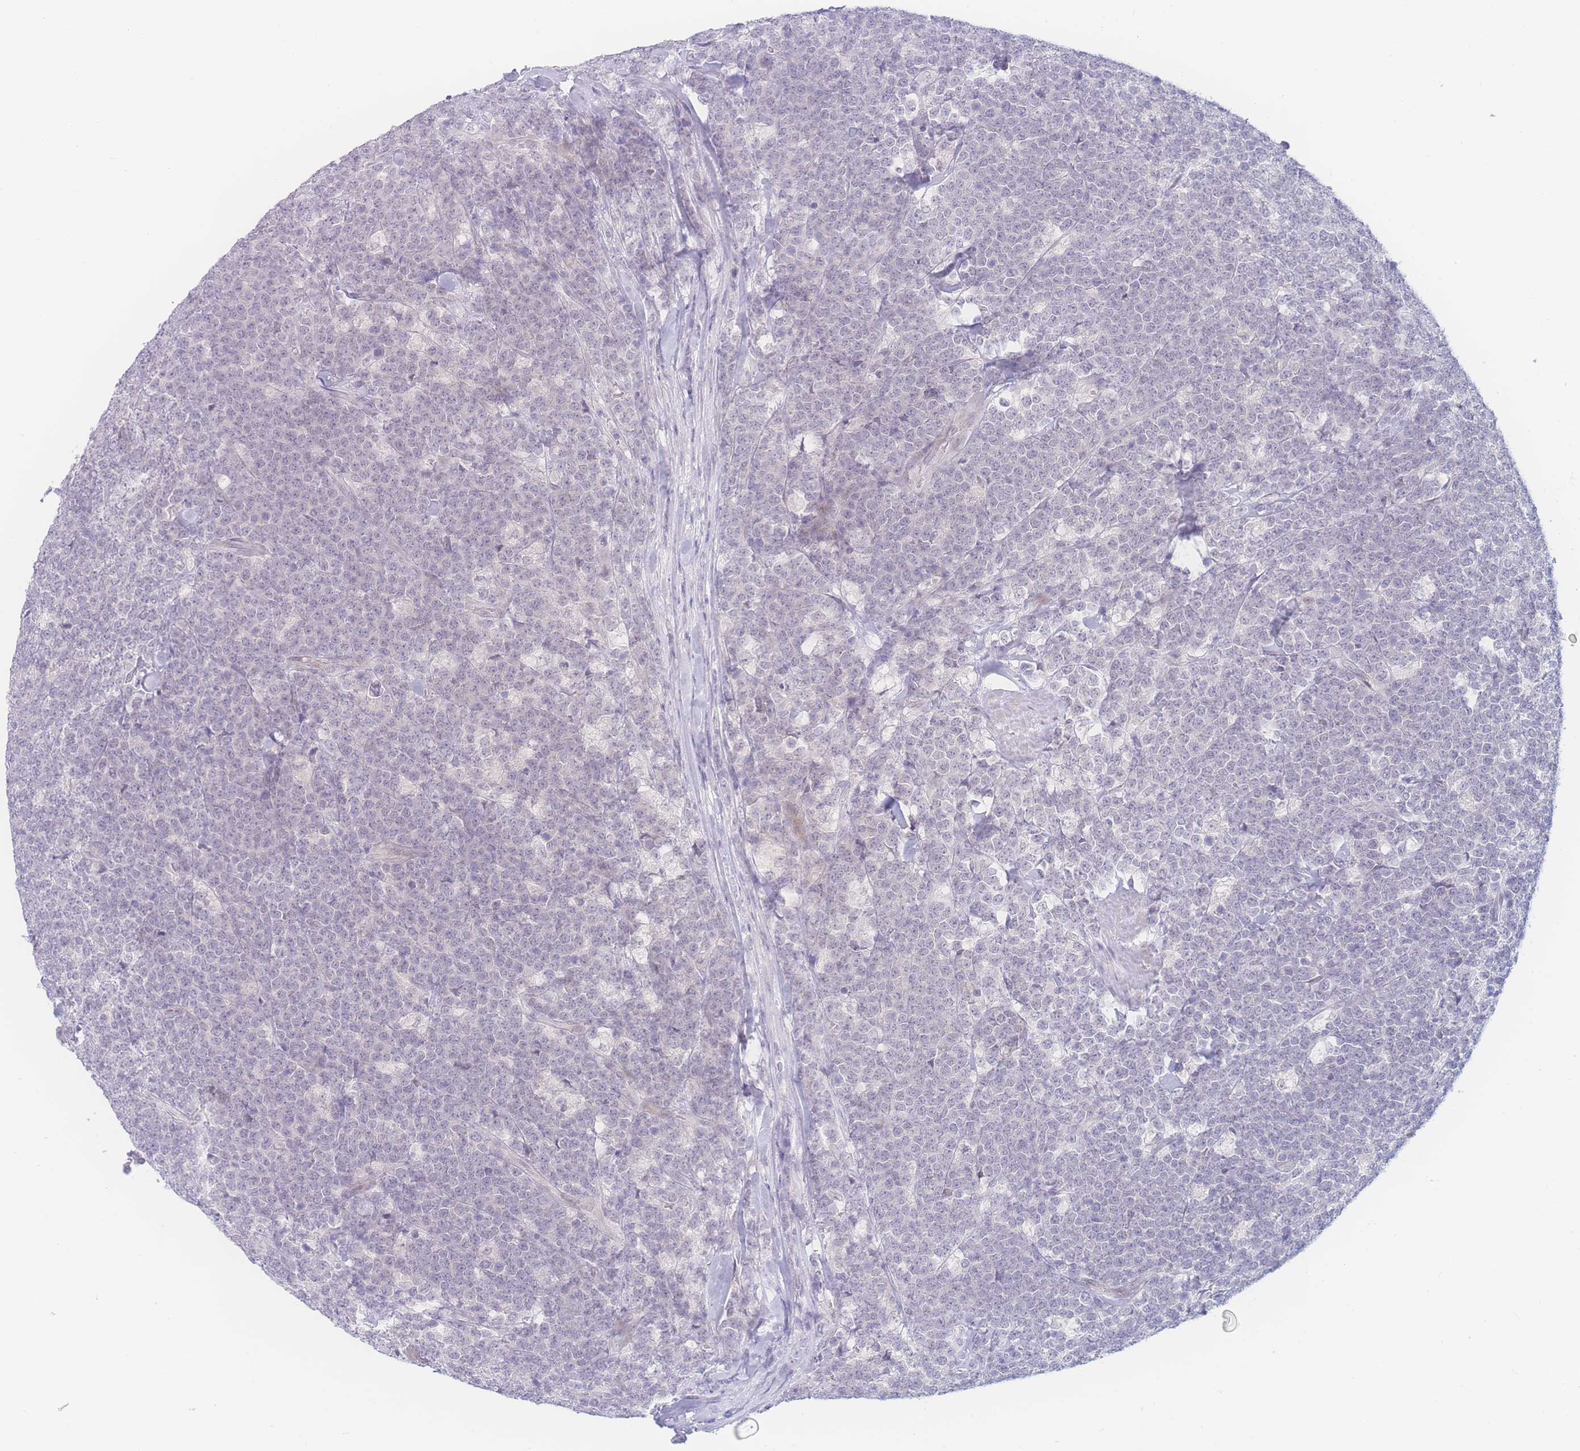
{"staining": {"intensity": "negative", "quantity": "none", "location": "none"}, "tissue": "lymphoma", "cell_type": "Tumor cells", "image_type": "cancer", "snomed": [{"axis": "morphology", "description": "Malignant lymphoma, non-Hodgkin's type, High grade"}, {"axis": "topography", "description": "Small intestine"}, {"axis": "topography", "description": "Colon"}], "caption": "Malignant lymphoma, non-Hodgkin's type (high-grade) was stained to show a protein in brown. There is no significant staining in tumor cells.", "gene": "PRSS22", "patient": {"sex": "male", "age": 8}}